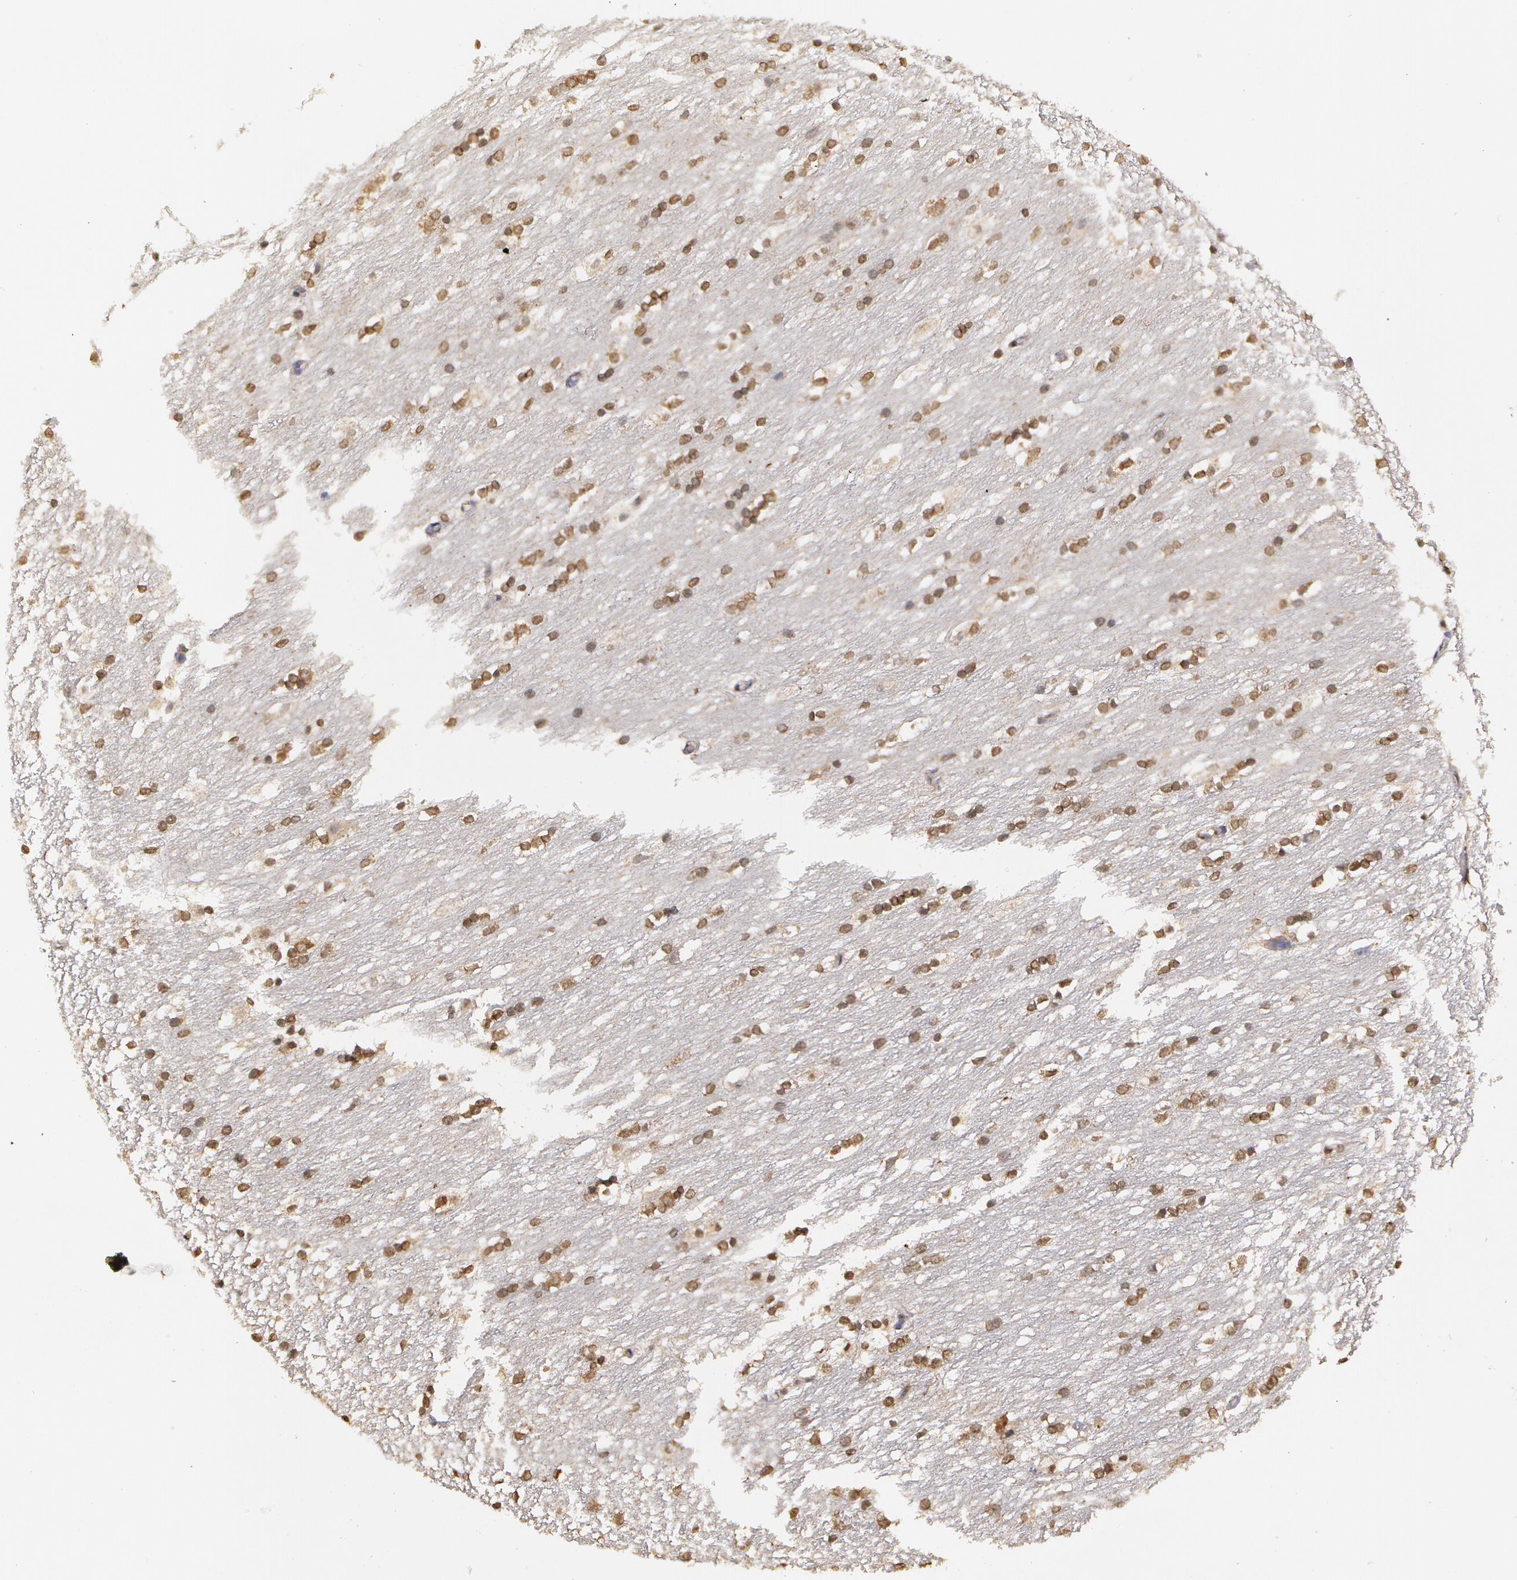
{"staining": {"intensity": "moderate", "quantity": "25%-75%", "location": "cytoplasmic/membranous"}, "tissue": "caudate", "cell_type": "Glial cells", "image_type": "normal", "snomed": [{"axis": "morphology", "description": "Normal tissue, NOS"}, {"axis": "topography", "description": "Lateral ventricle wall"}], "caption": "Immunohistochemical staining of unremarkable human caudate displays 25%-75% levels of moderate cytoplasmic/membranous protein positivity in about 25%-75% of glial cells.", "gene": "GLIS1", "patient": {"sex": "female", "age": 19}}